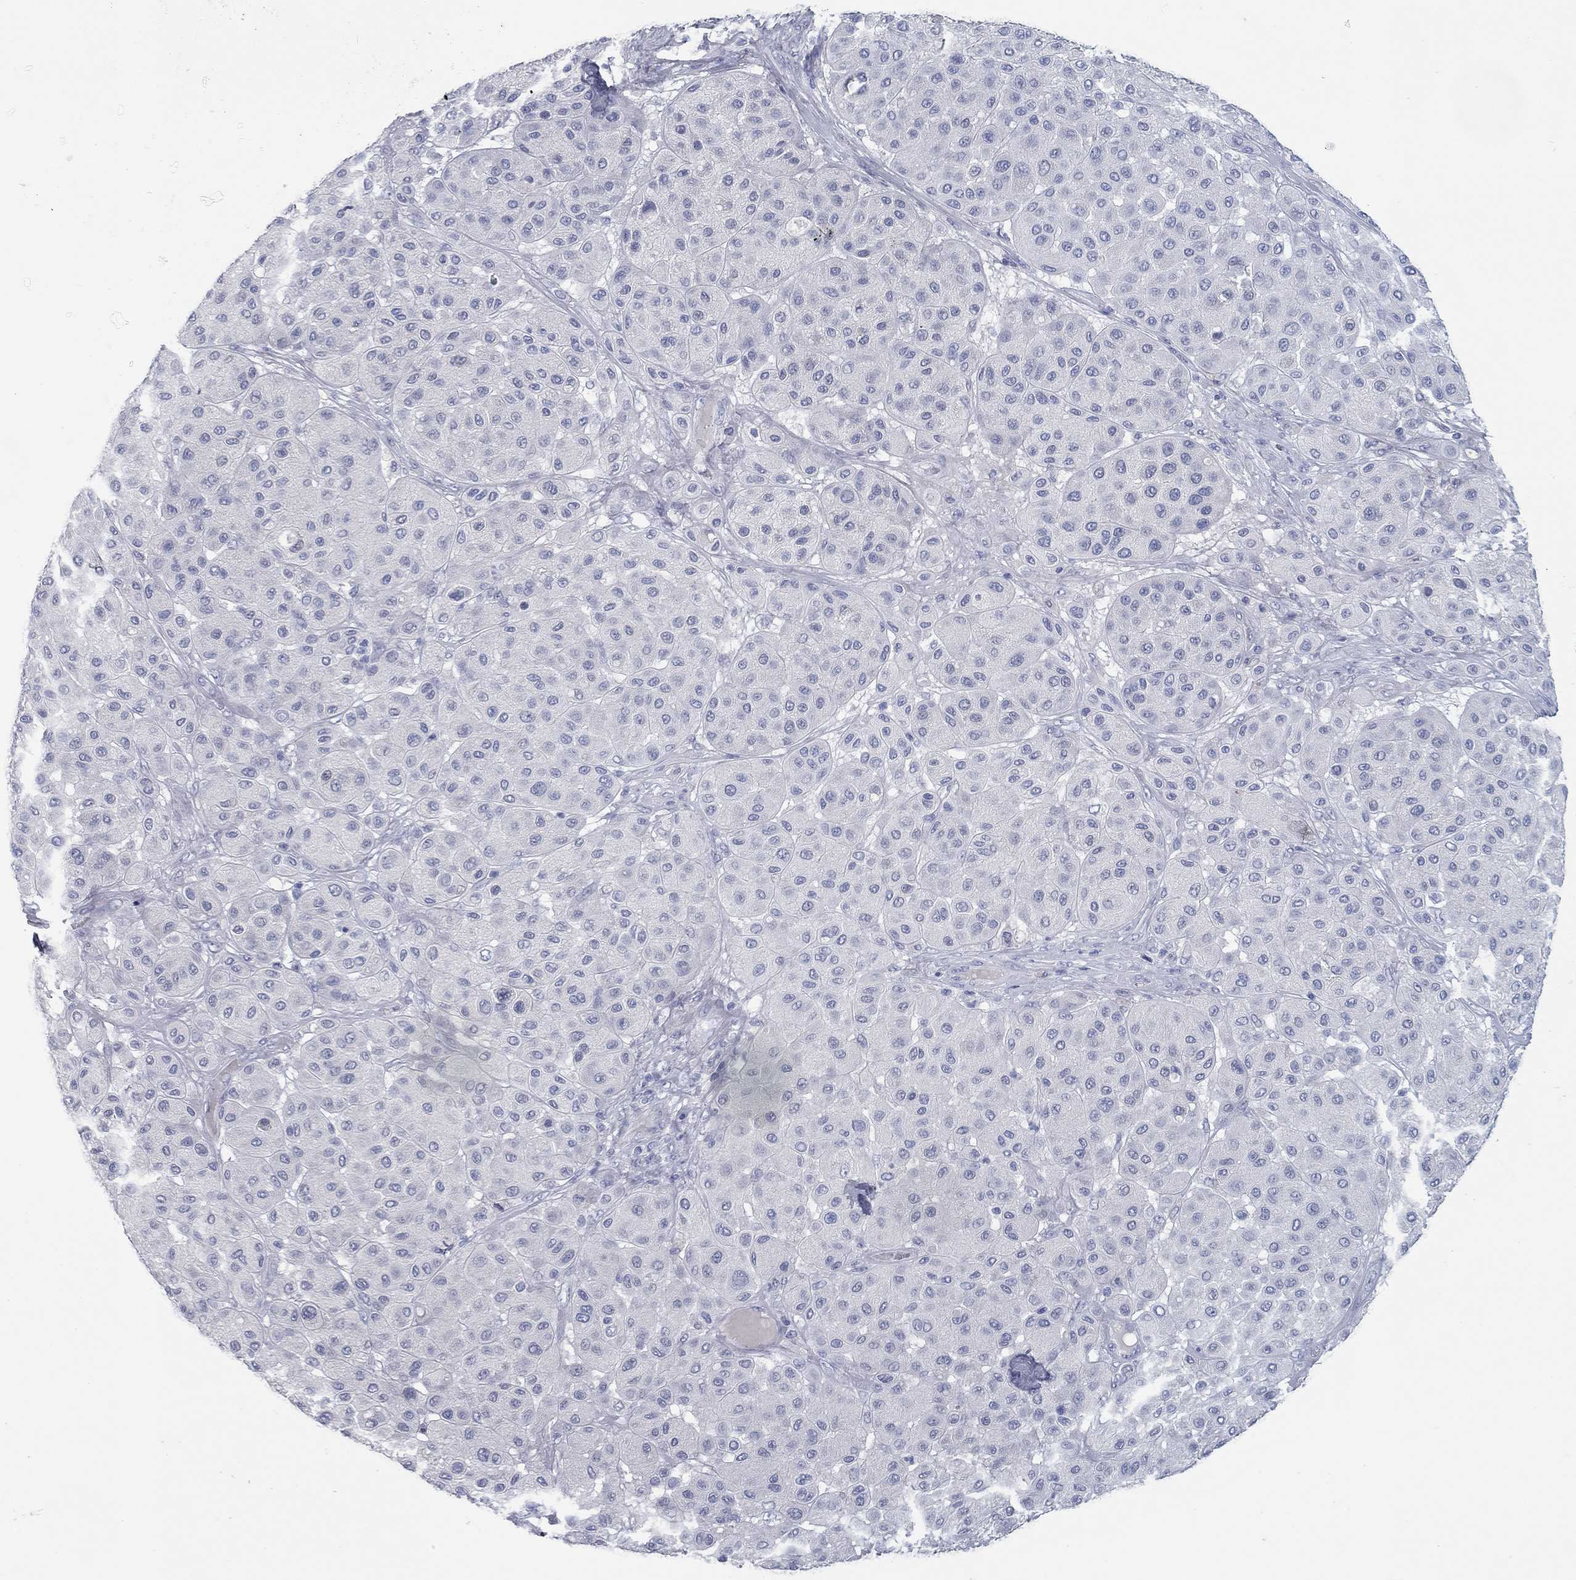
{"staining": {"intensity": "negative", "quantity": "none", "location": "none"}, "tissue": "melanoma", "cell_type": "Tumor cells", "image_type": "cancer", "snomed": [{"axis": "morphology", "description": "Malignant melanoma, Metastatic site"}, {"axis": "topography", "description": "Smooth muscle"}], "caption": "The photomicrograph shows no staining of tumor cells in melanoma. (DAB (3,3'-diaminobenzidine) immunohistochemistry (IHC), high magnification).", "gene": "KIRREL2", "patient": {"sex": "male", "age": 41}}